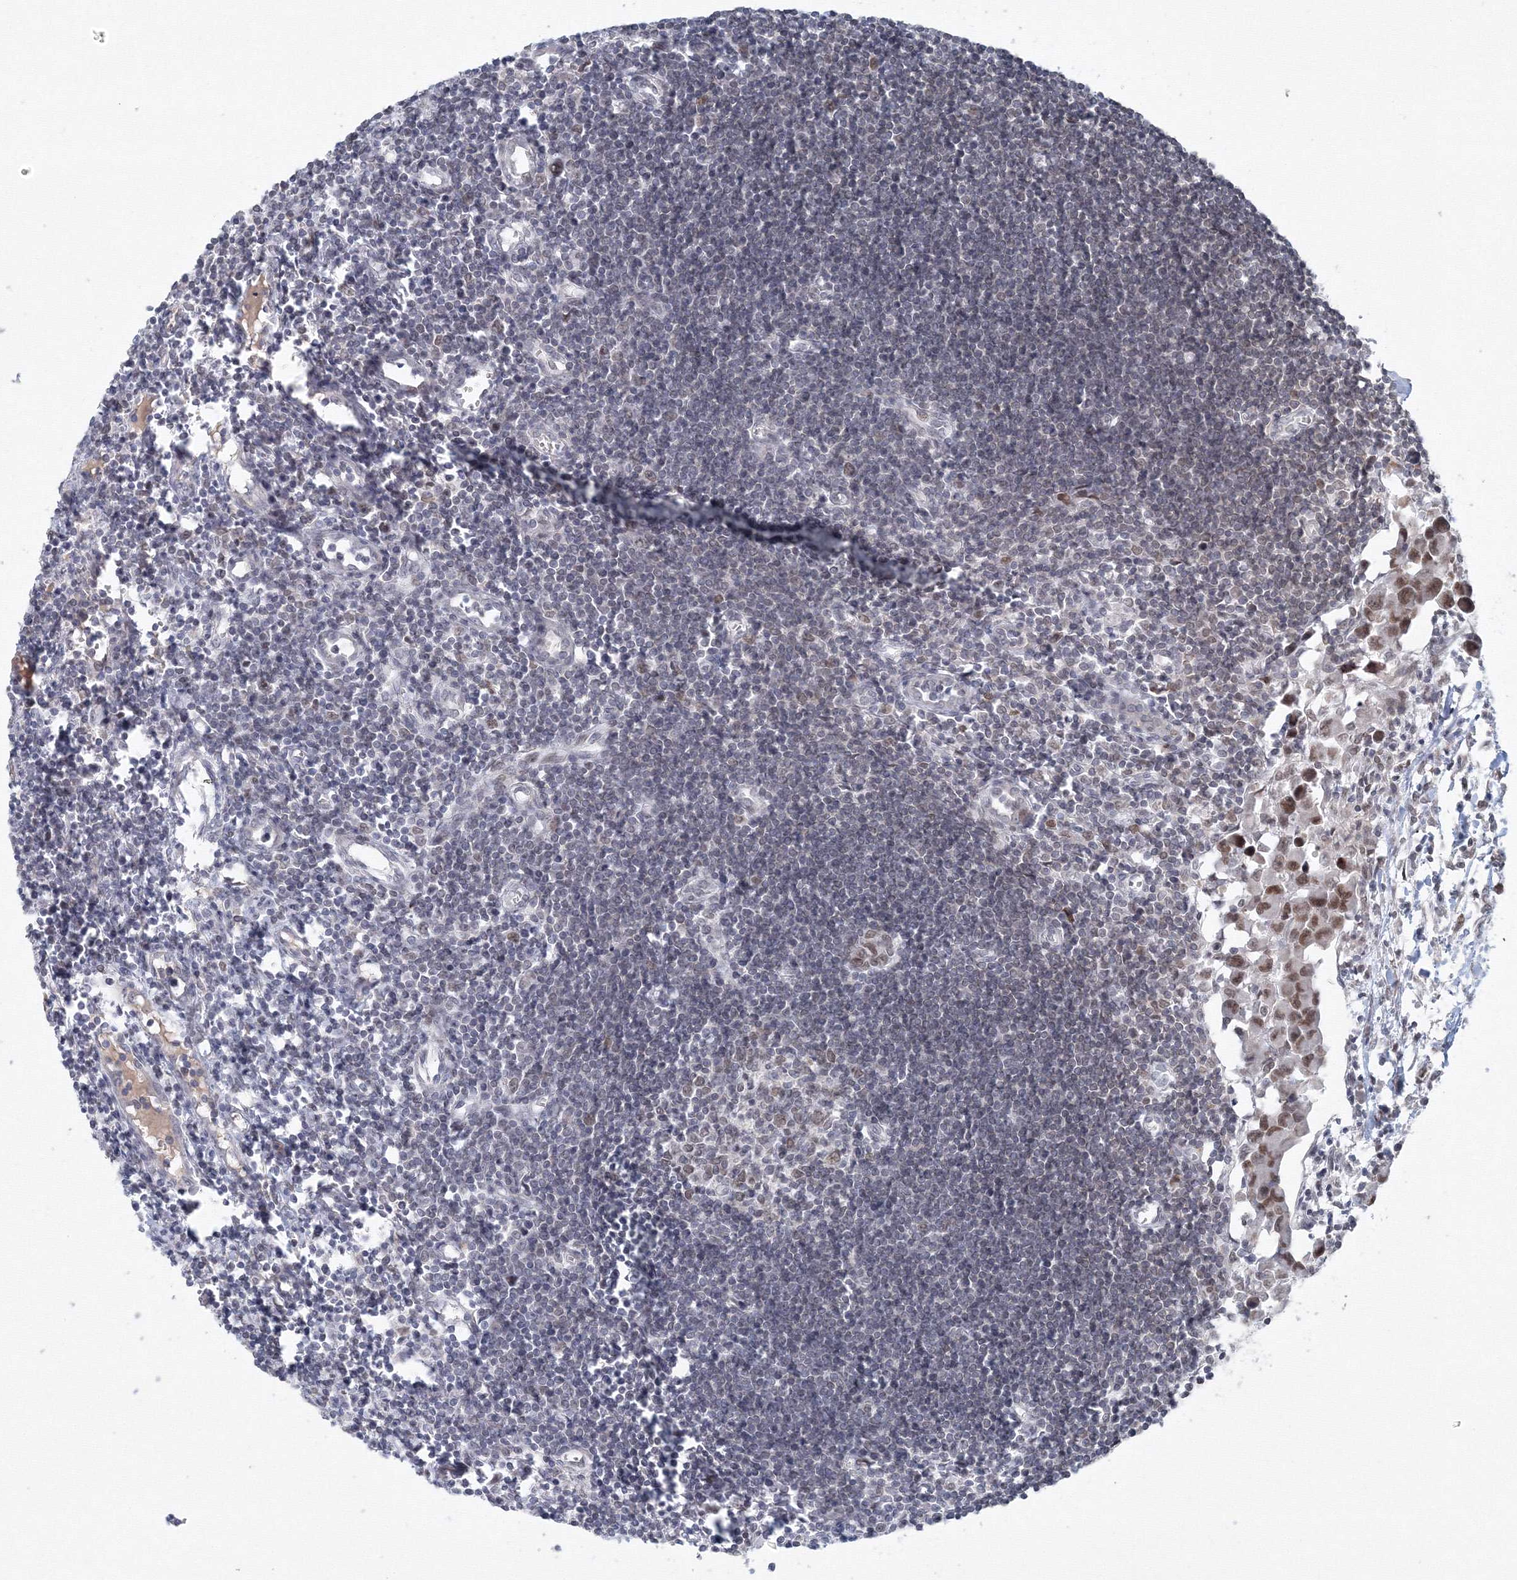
{"staining": {"intensity": "moderate", "quantity": "25%-75%", "location": "nuclear"}, "tissue": "lymph node", "cell_type": "Germinal center cells", "image_type": "normal", "snomed": [{"axis": "morphology", "description": "Normal tissue, NOS"}, {"axis": "morphology", "description": "Malignant melanoma, Metastatic site"}, {"axis": "topography", "description": "Lymph node"}], "caption": "Immunohistochemical staining of unremarkable human lymph node demonstrates moderate nuclear protein expression in about 25%-75% of germinal center cells.", "gene": "KIF4A", "patient": {"sex": "male", "age": 41}}